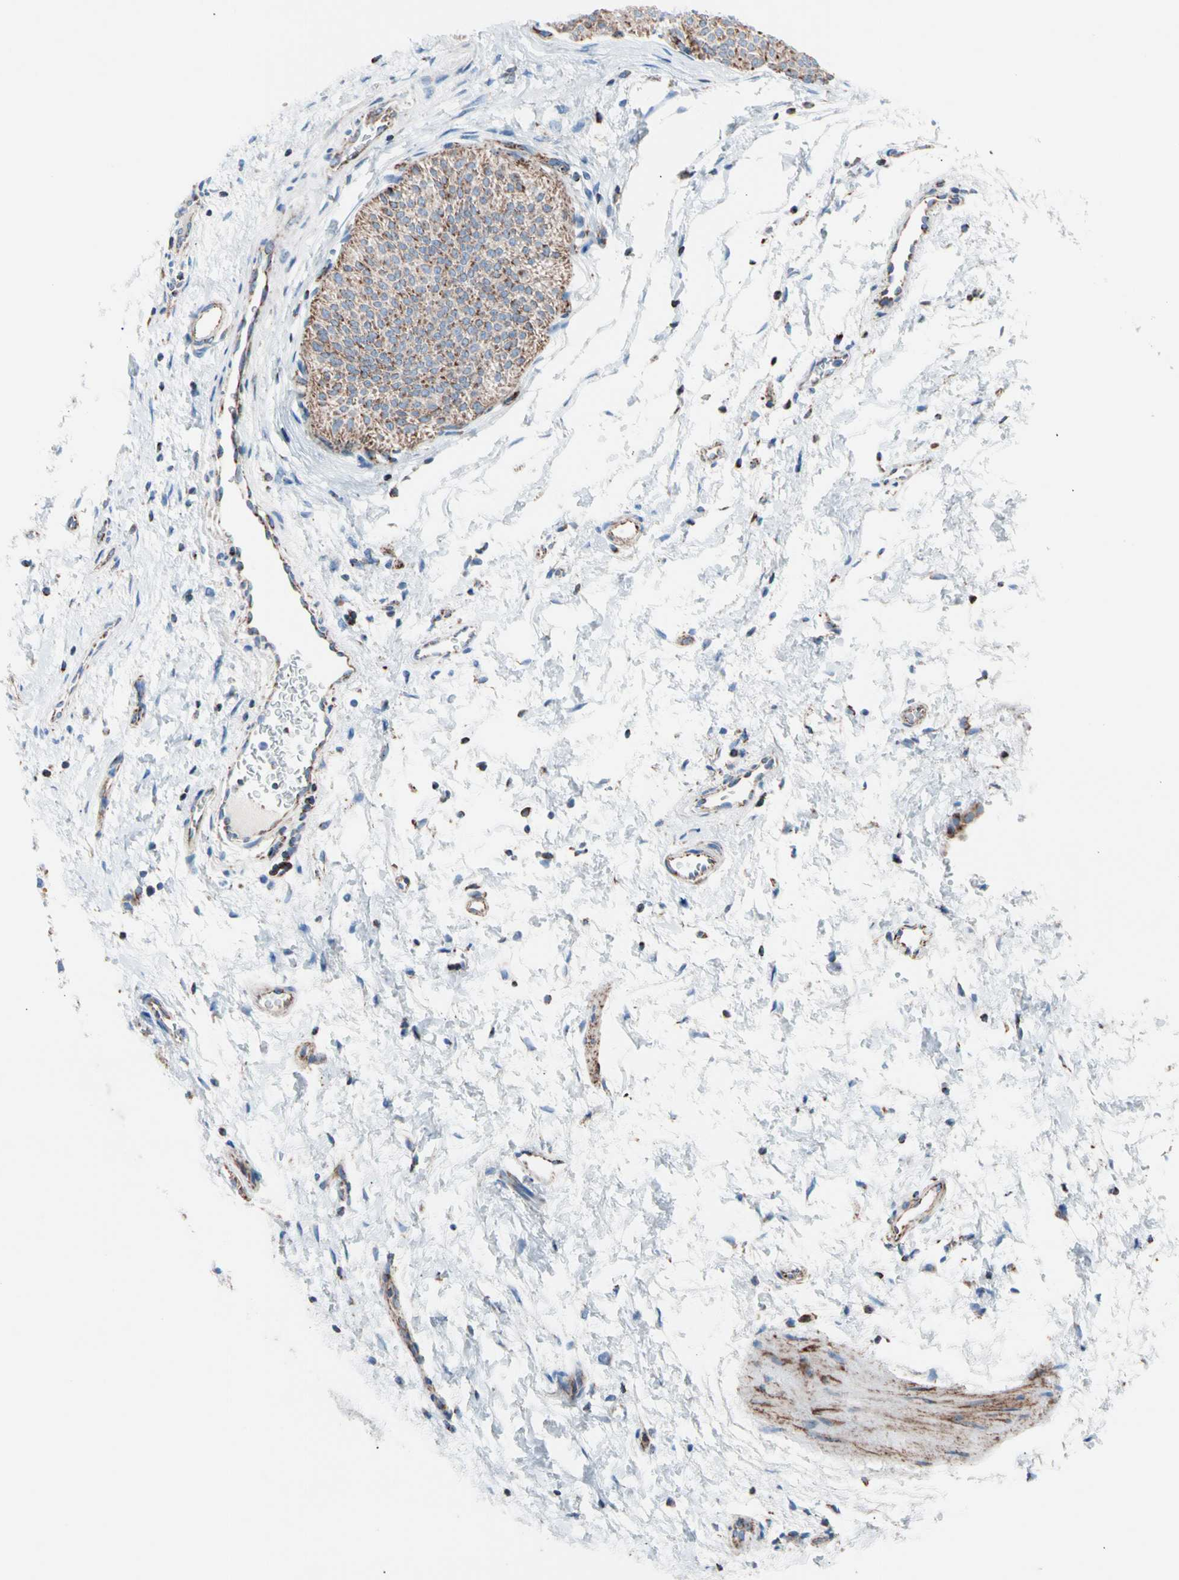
{"staining": {"intensity": "strong", "quantity": "25%-75%", "location": "cytoplasmic/membranous"}, "tissue": "urothelial cancer", "cell_type": "Tumor cells", "image_type": "cancer", "snomed": [{"axis": "morphology", "description": "Urothelial carcinoma, Low grade"}, {"axis": "topography", "description": "Urinary bladder"}], "caption": "DAB (3,3'-diaminobenzidine) immunohistochemical staining of low-grade urothelial carcinoma reveals strong cytoplasmic/membranous protein positivity in about 25%-75% of tumor cells.", "gene": "HK1", "patient": {"sex": "female", "age": 60}}